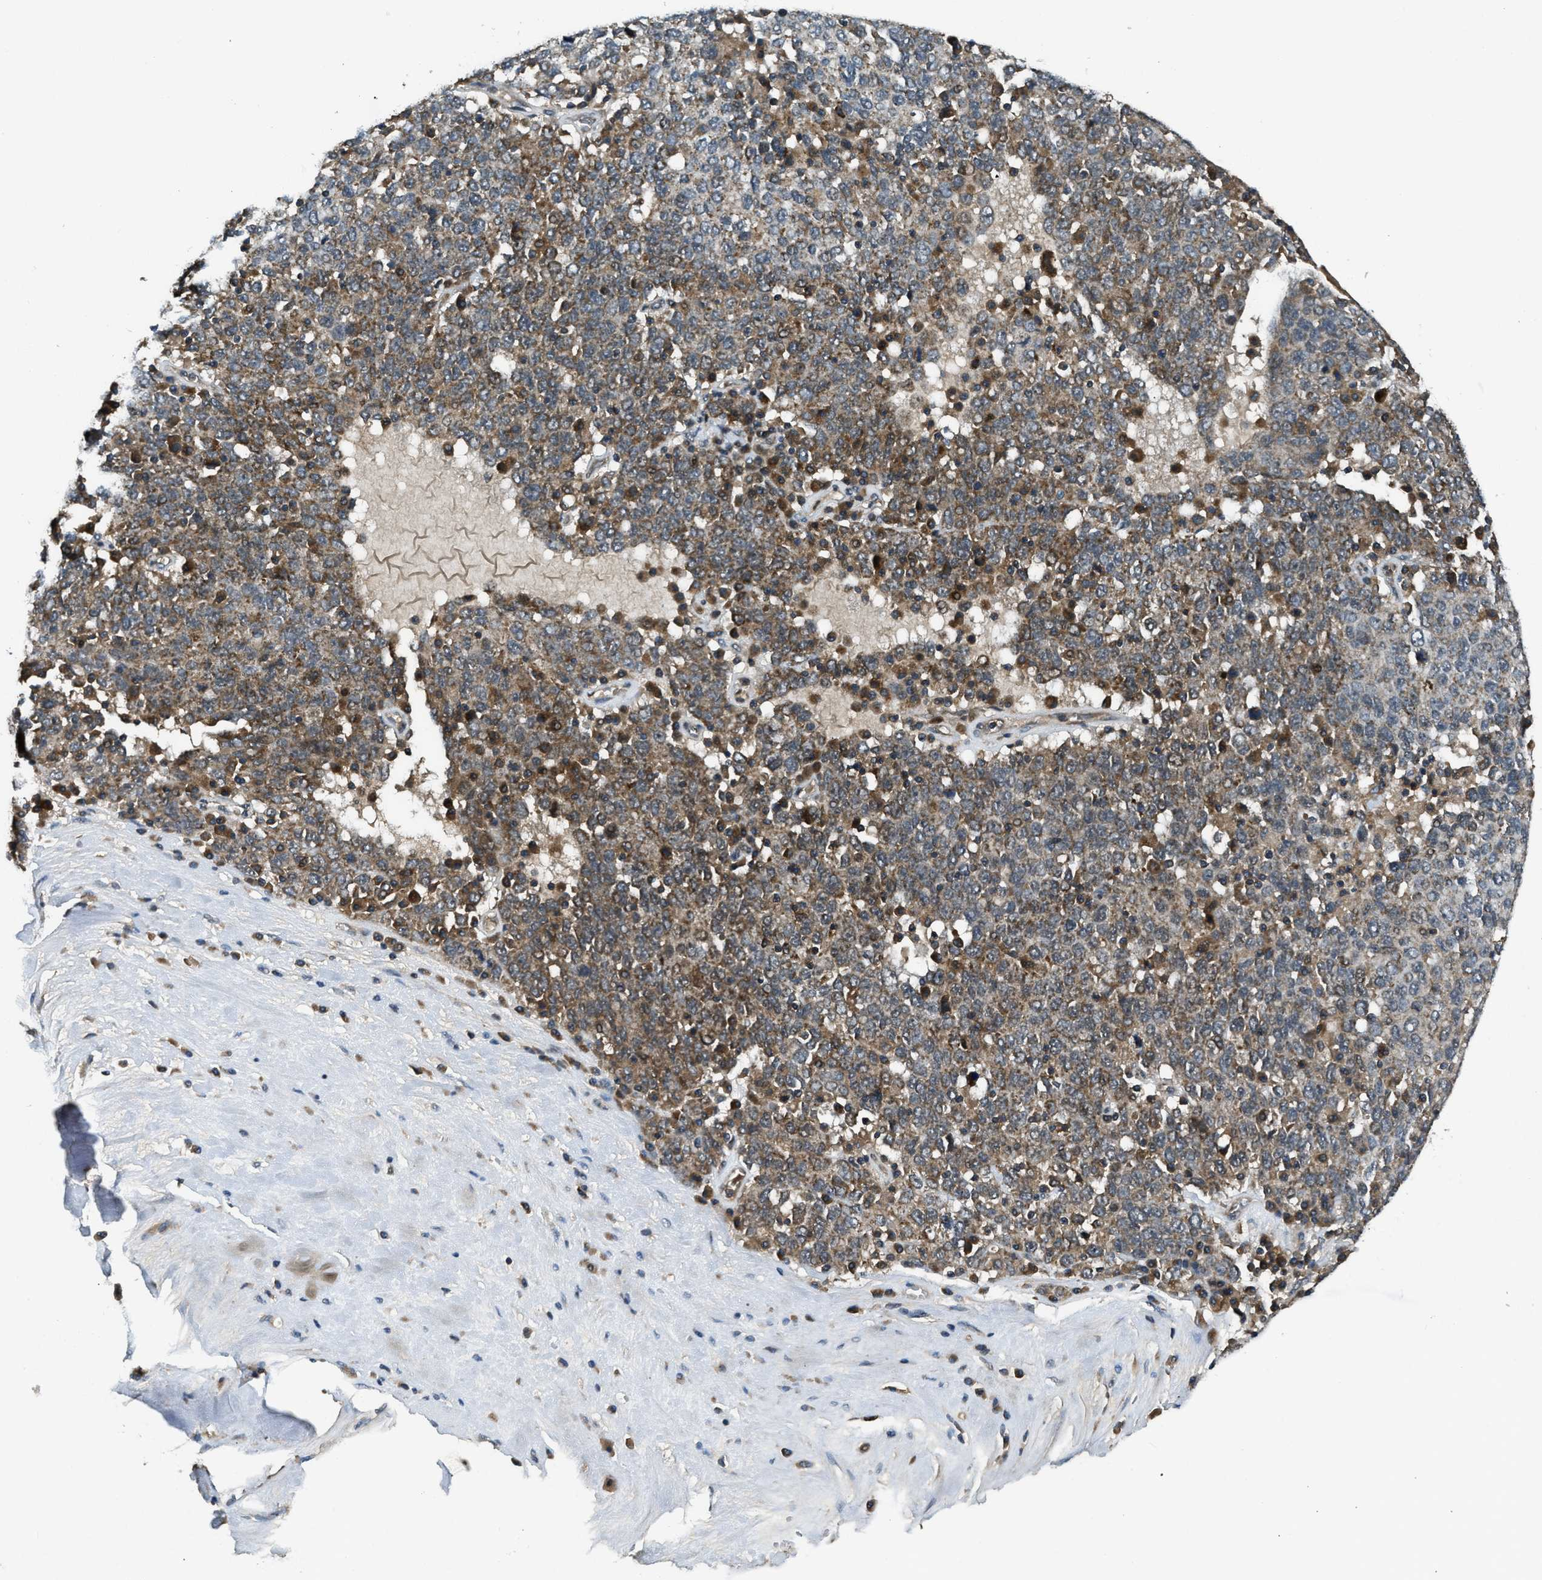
{"staining": {"intensity": "weak", "quantity": ">75%", "location": "cytoplasmic/membranous"}, "tissue": "ovarian cancer", "cell_type": "Tumor cells", "image_type": "cancer", "snomed": [{"axis": "morphology", "description": "Carcinoma, endometroid"}, {"axis": "topography", "description": "Ovary"}], "caption": "An immunohistochemistry (IHC) image of tumor tissue is shown. Protein staining in brown labels weak cytoplasmic/membranous positivity in ovarian cancer (endometroid carcinoma) within tumor cells.", "gene": "ZNF71", "patient": {"sex": "female", "age": 62}}